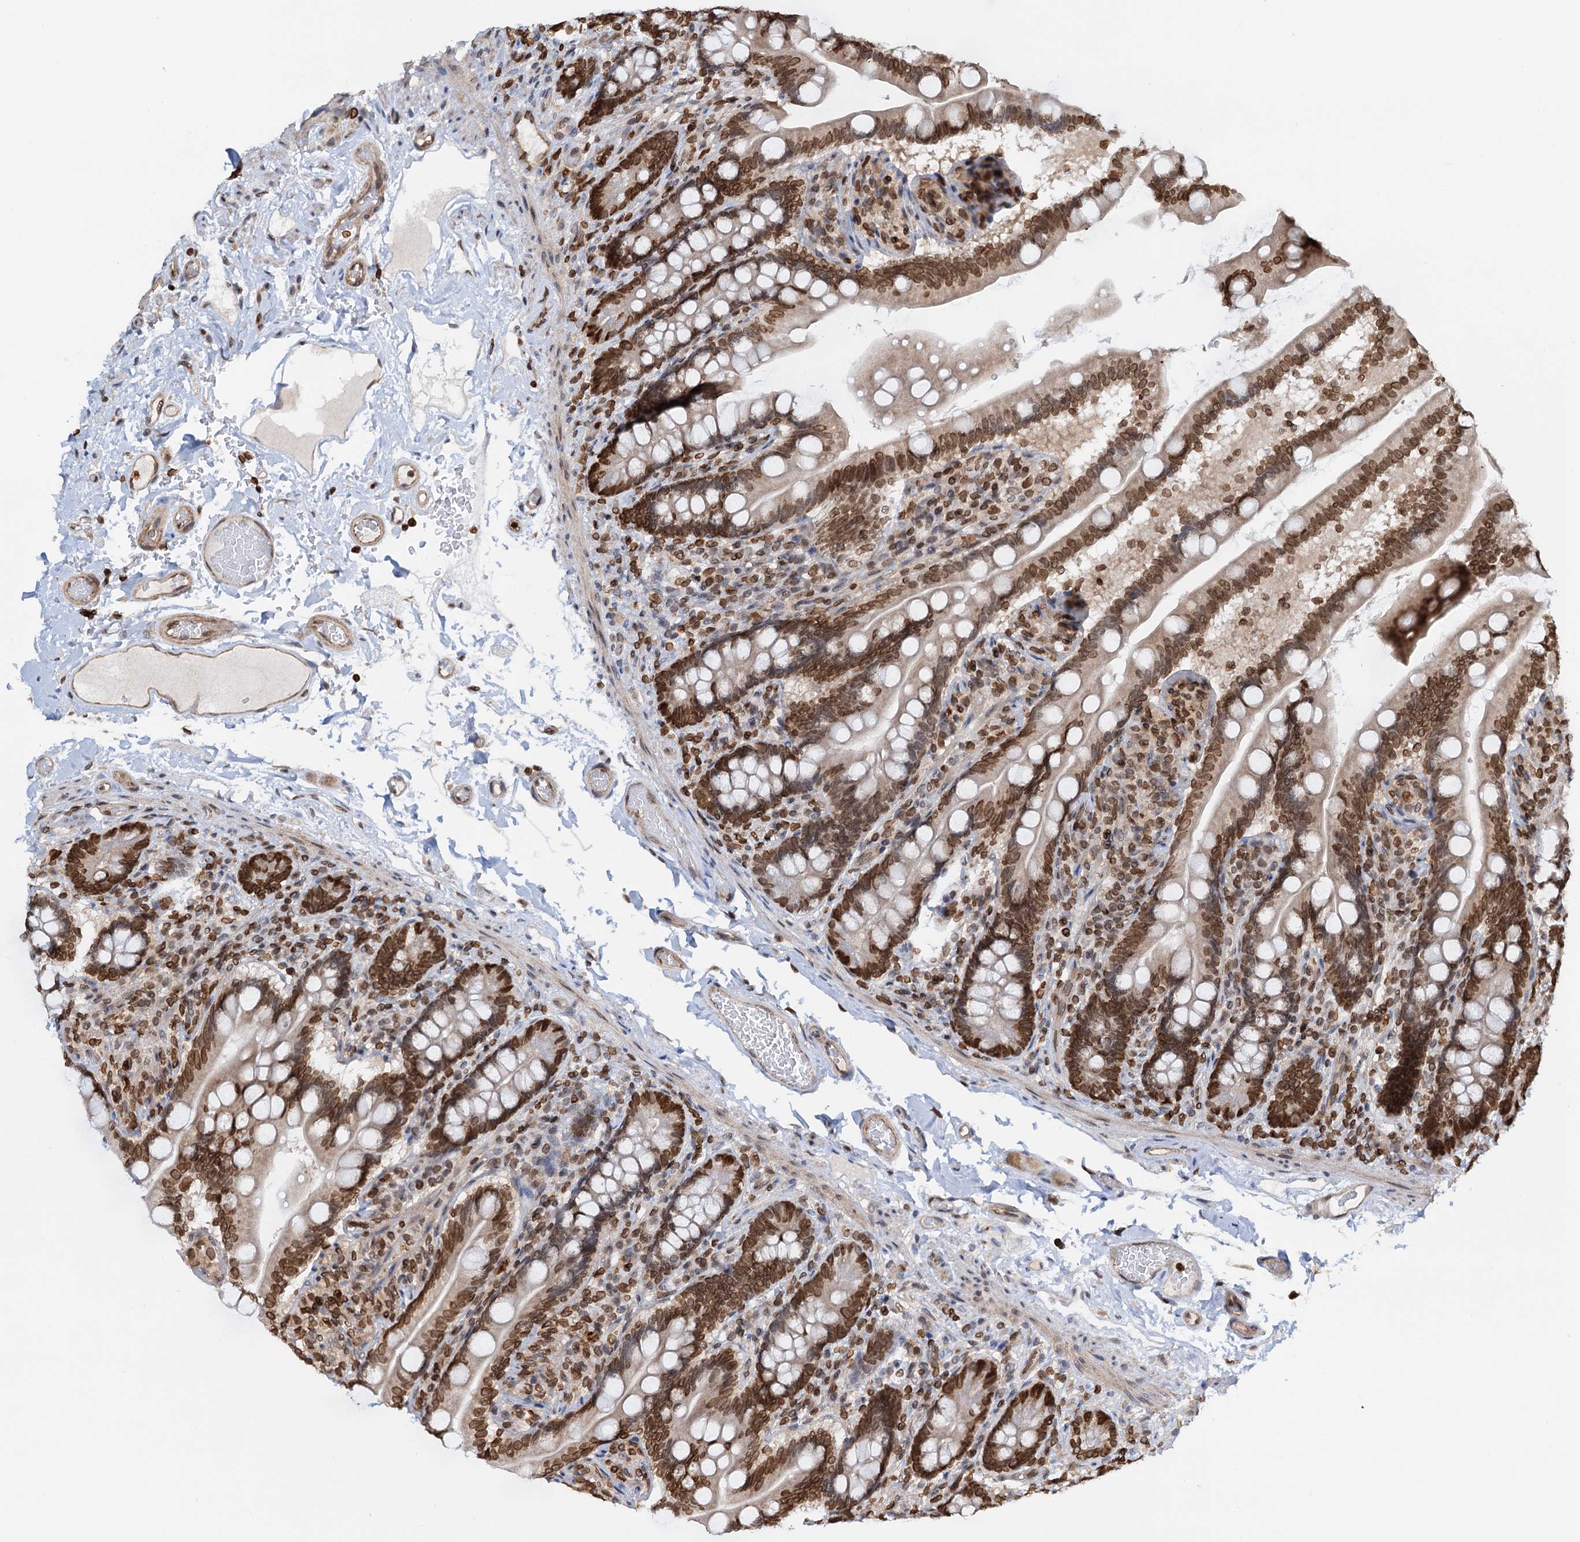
{"staining": {"intensity": "strong", "quantity": ">75%", "location": "nuclear"}, "tissue": "small intestine", "cell_type": "Glandular cells", "image_type": "normal", "snomed": [{"axis": "morphology", "description": "Normal tissue, NOS"}, {"axis": "topography", "description": "Small intestine"}], "caption": "This micrograph reveals immunohistochemistry (IHC) staining of normal small intestine, with high strong nuclear staining in about >75% of glandular cells.", "gene": "ZC3H13", "patient": {"sex": "female", "age": 64}}